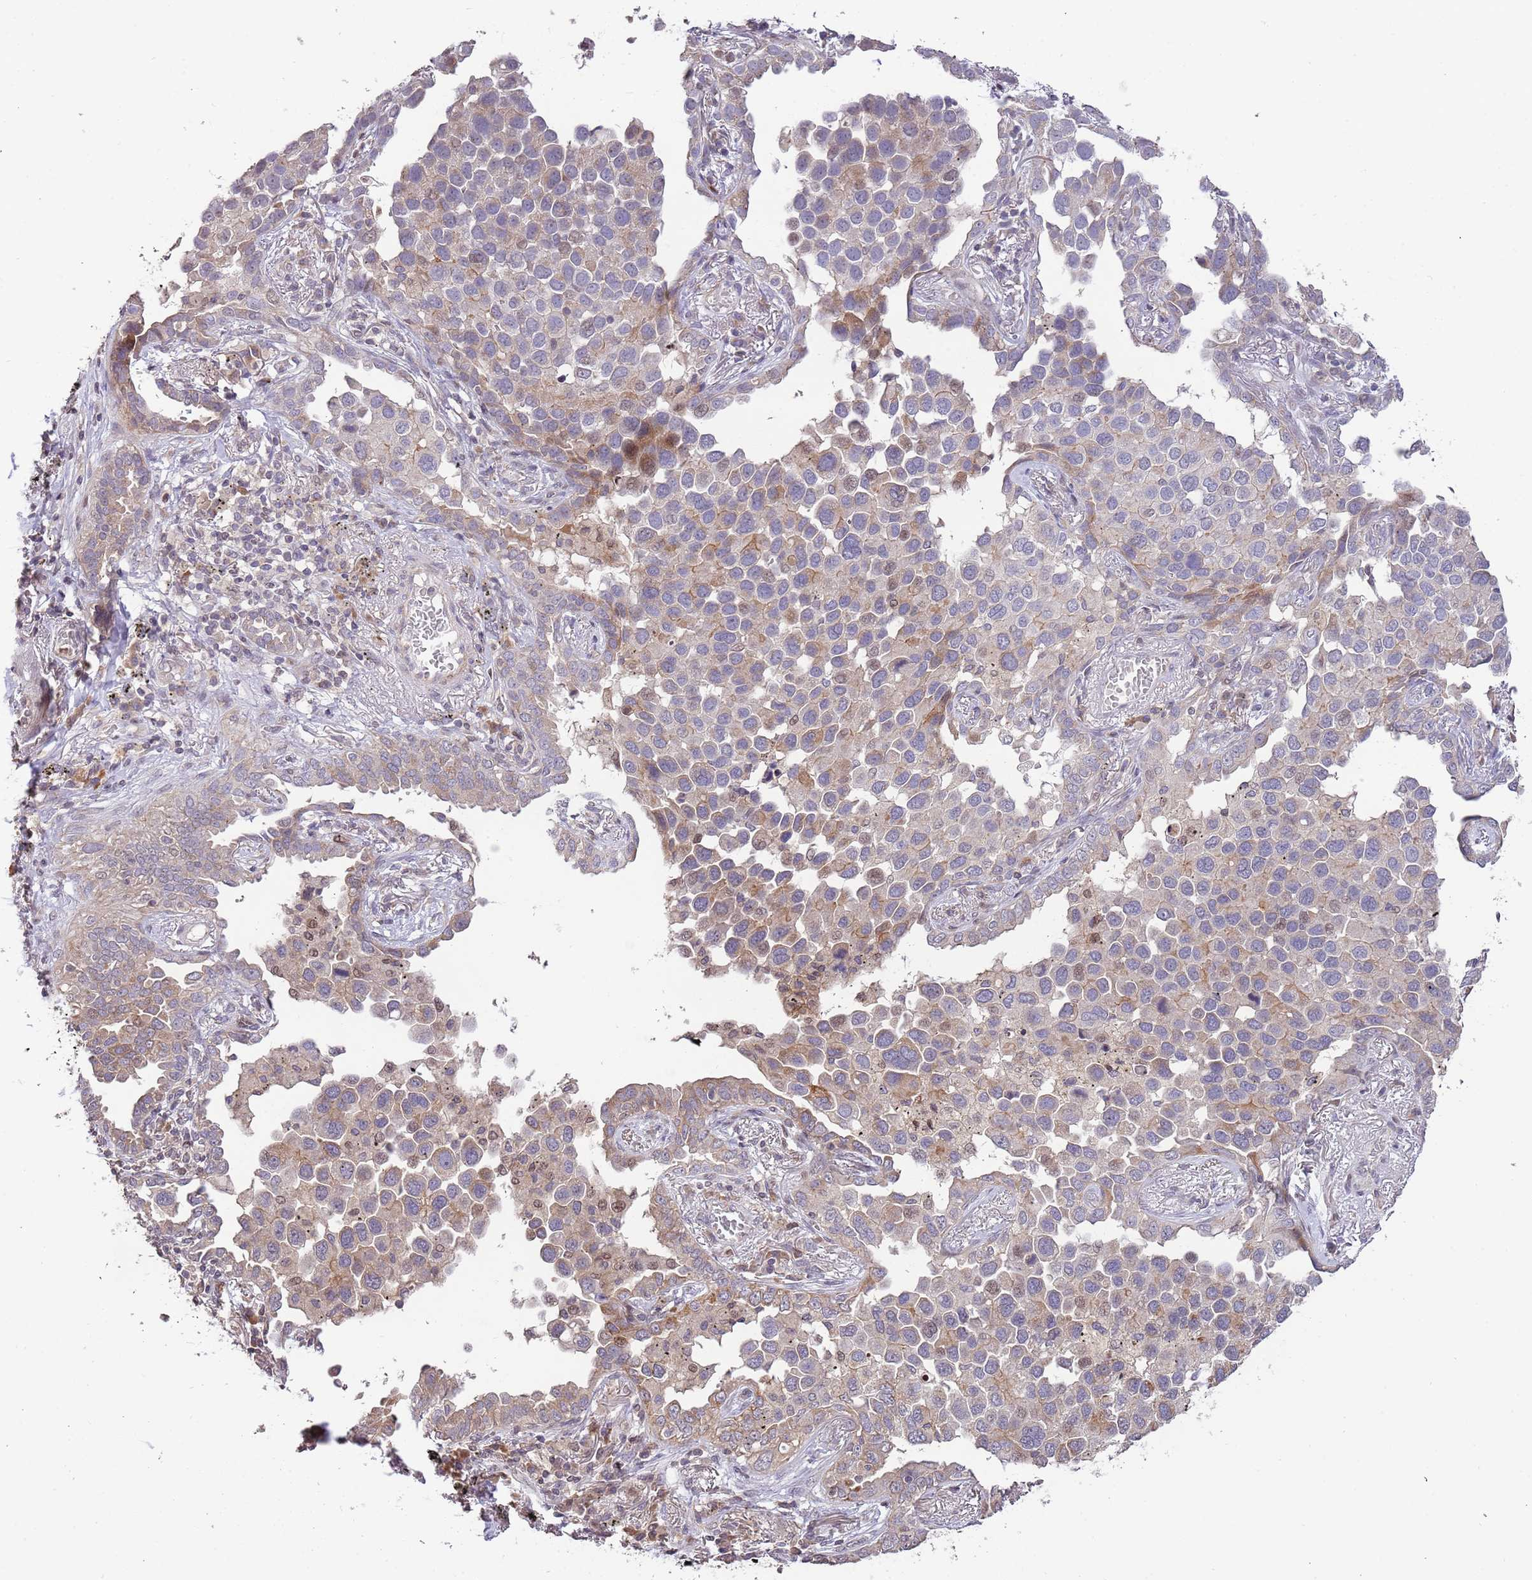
{"staining": {"intensity": "weak", "quantity": "<25%", "location": "cytoplasmic/membranous"}, "tissue": "lung cancer", "cell_type": "Tumor cells", "image_type": "cancer", "snomed": [{"axis": "morphology", "description": "Adenocarcinoma, NOS"}, {"axis": "topography", "description": "Lung"}], "caption": "This is an IHC micrograph of human adenocarcinoma (lung). There is no staining in tumor cells.", "gene": "SLC16A4", "patient": {"sex": "male", "age": 67}}